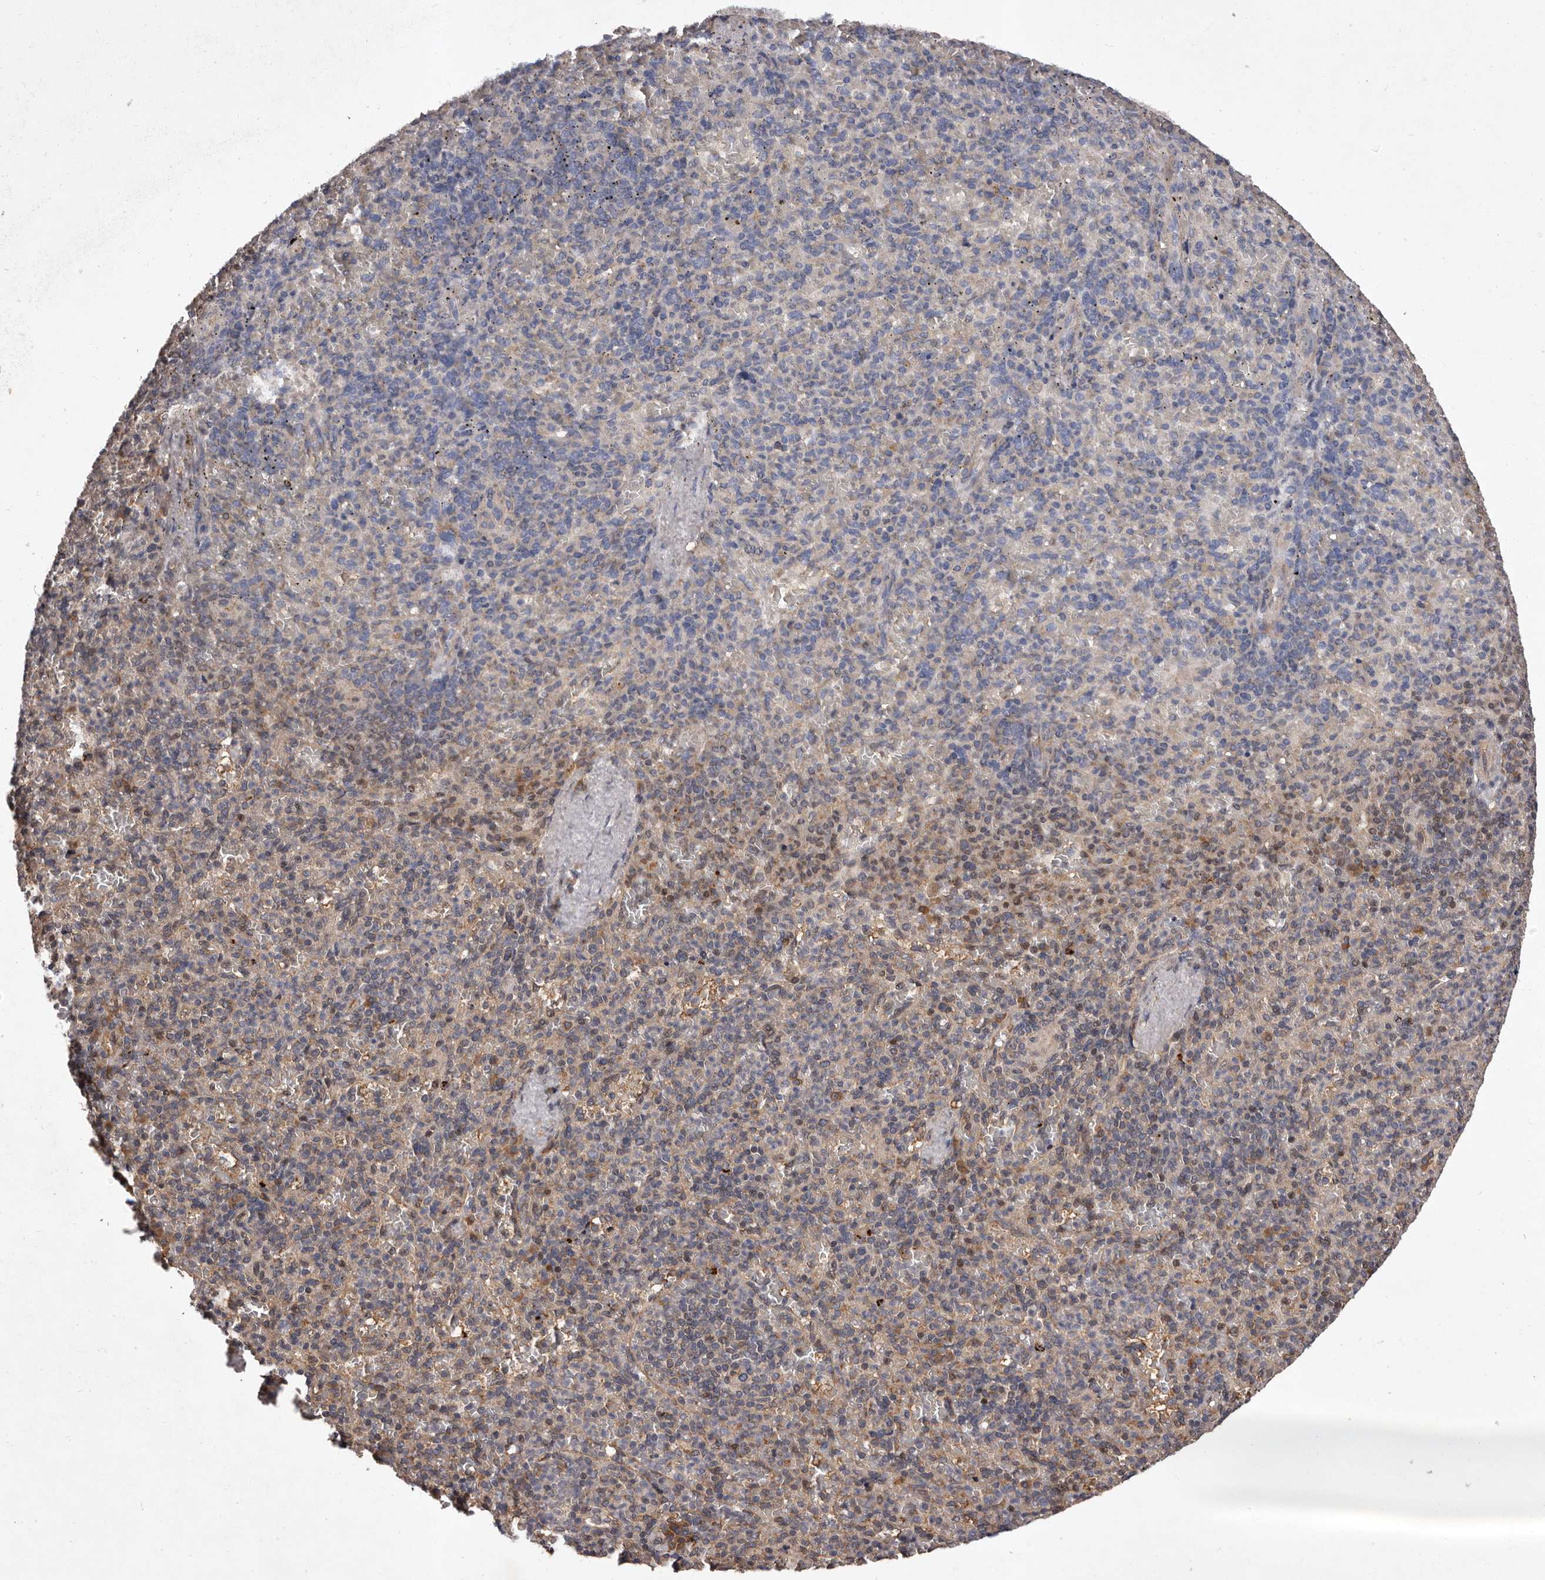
{"staining": {"intensity": "weak", "quantity": "25%-75%", "location": "cytoplasmic/membranous,nuclear"}, "tissue": "spleen", "cell_type": "Cells in red pulp", "image_type": "normal", "snomed": [{"axis": "morphology", "description": "Normal tissue, NOS"}, {"axis": "topography", "description": "Spleen"}], "caption": "Spleen stained with DAB IHC demonstrates low levels of weak cytoplasmic/membranous,nuclear expression in about 25%-75% of cells in red pulp.", "gene": "GADD45B", "patient": {"sex": "female", "age": 74}}